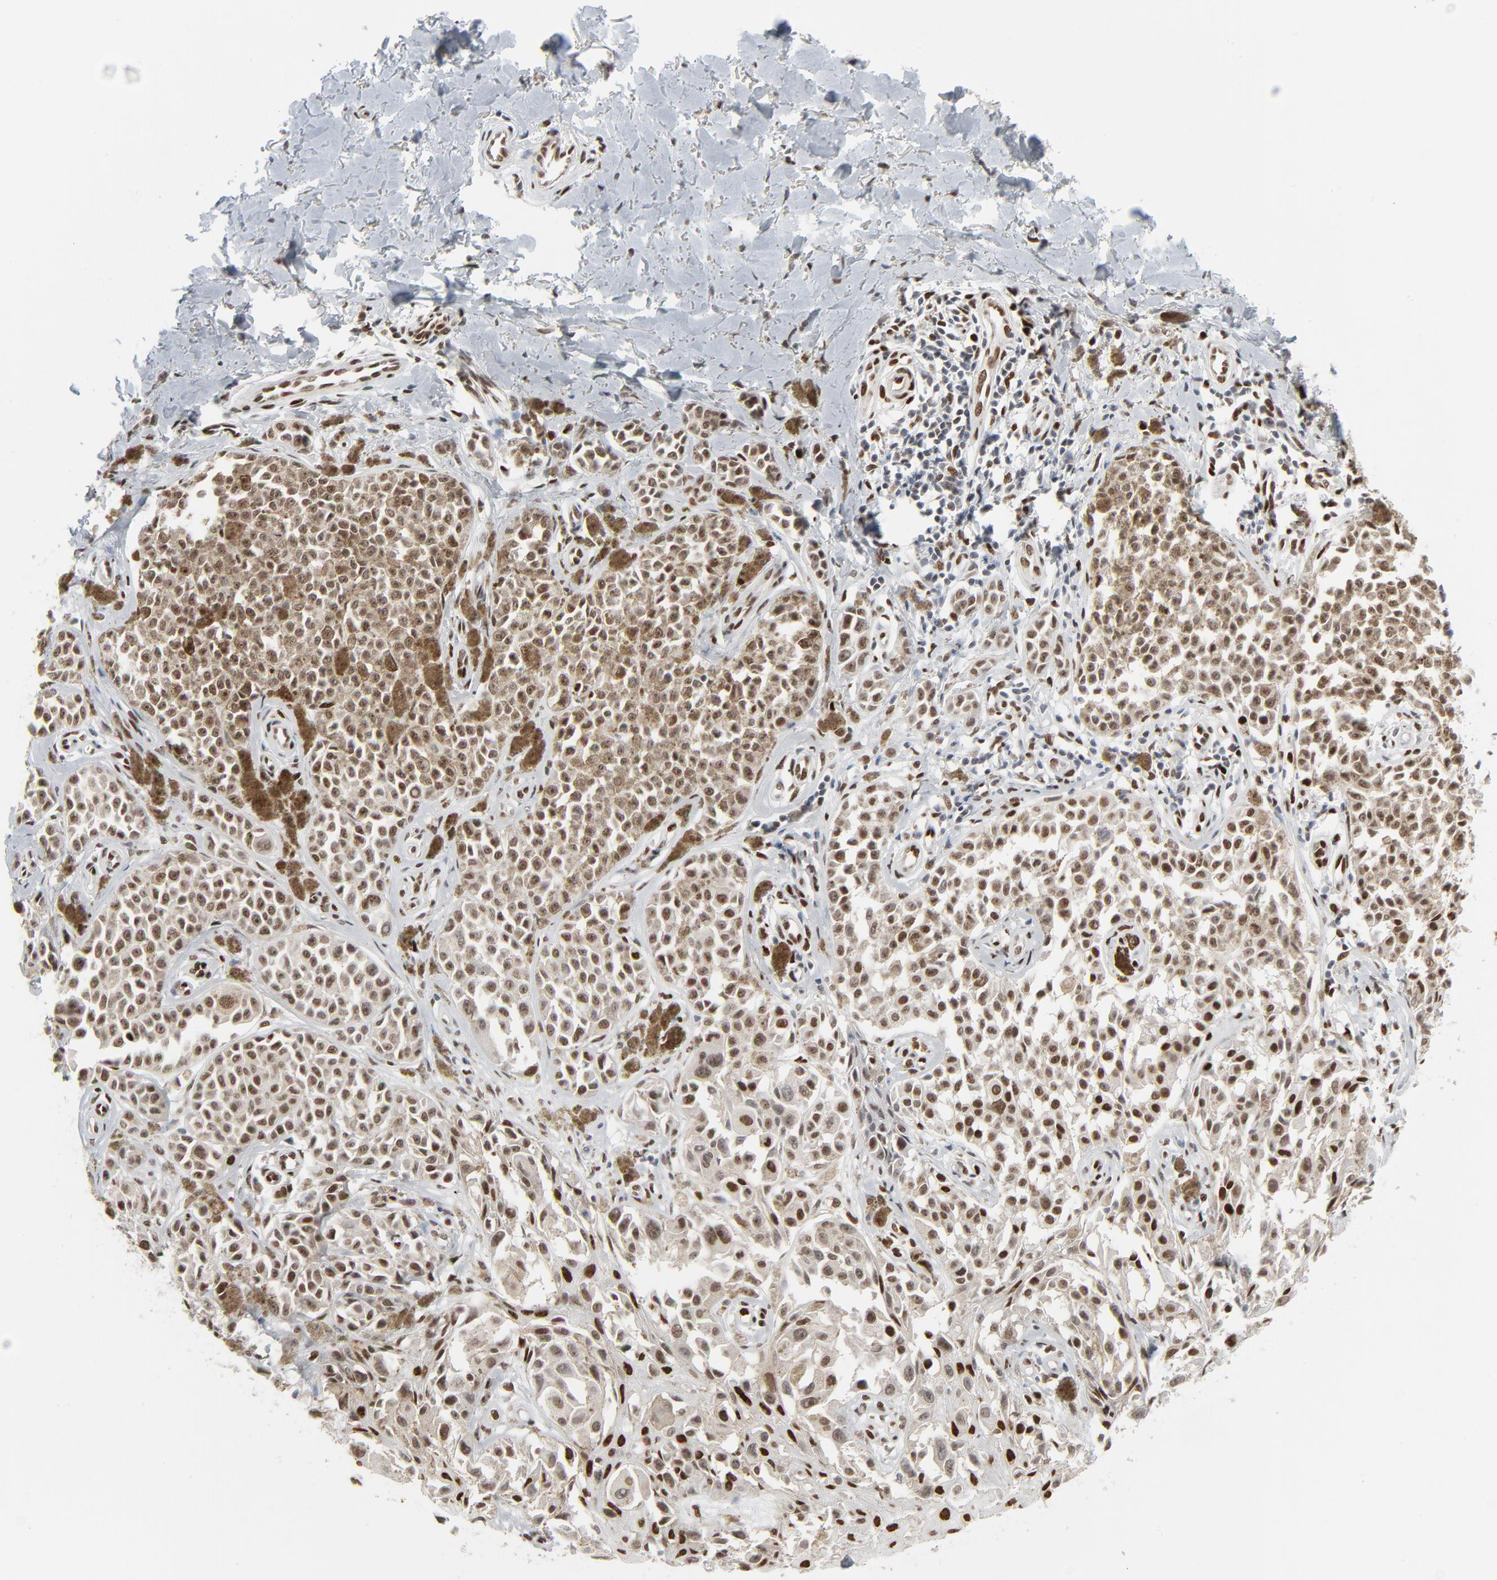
{"staining": {"intensity": "strong", "quantity": ">75%", "location": "nuclear"}, "tissue": "melanoma", "cell_type": "Tumor cells", "image_type": "cancer", "snomed": [{"axis": "morphology", "description": "Malignant melanoma, NOS"}, {"axis": "topography", "description": "Skin"}], "caption": "This photomicrograph shows IHC staining of human melanoma, with high strong nuclear expression in approximately >75% of tumor cells.", "gene": "CUX1", "patient": {"sex": "female", "age": 38}}